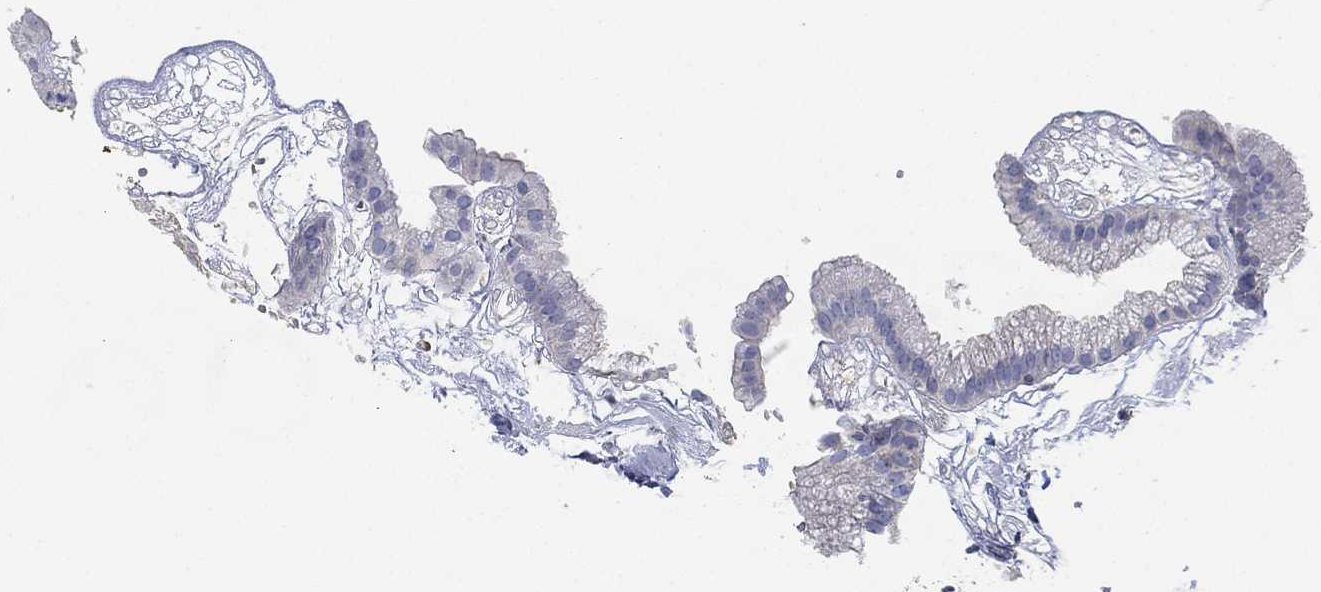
{"staining": {"intensity": "negative", "quantity": "none", "location": "none"}, "tissue": "gallbladder", "cell_type": "Glandular cells", "image_type": "normal", "snomed": [{"axis": "morphology", "description": "Normal tissue, NOS"}, {"axis": "topography", "description": "Gallbladder"}], "caption": "This image is of normal gallbladder stained with immunohistochemistry to label a protein in brown with the nuclei are counter-stained blue. There is no positivity in glandular cells.", "gene": "CCDC70", "patient": {"sex": "female", "age": 45}}